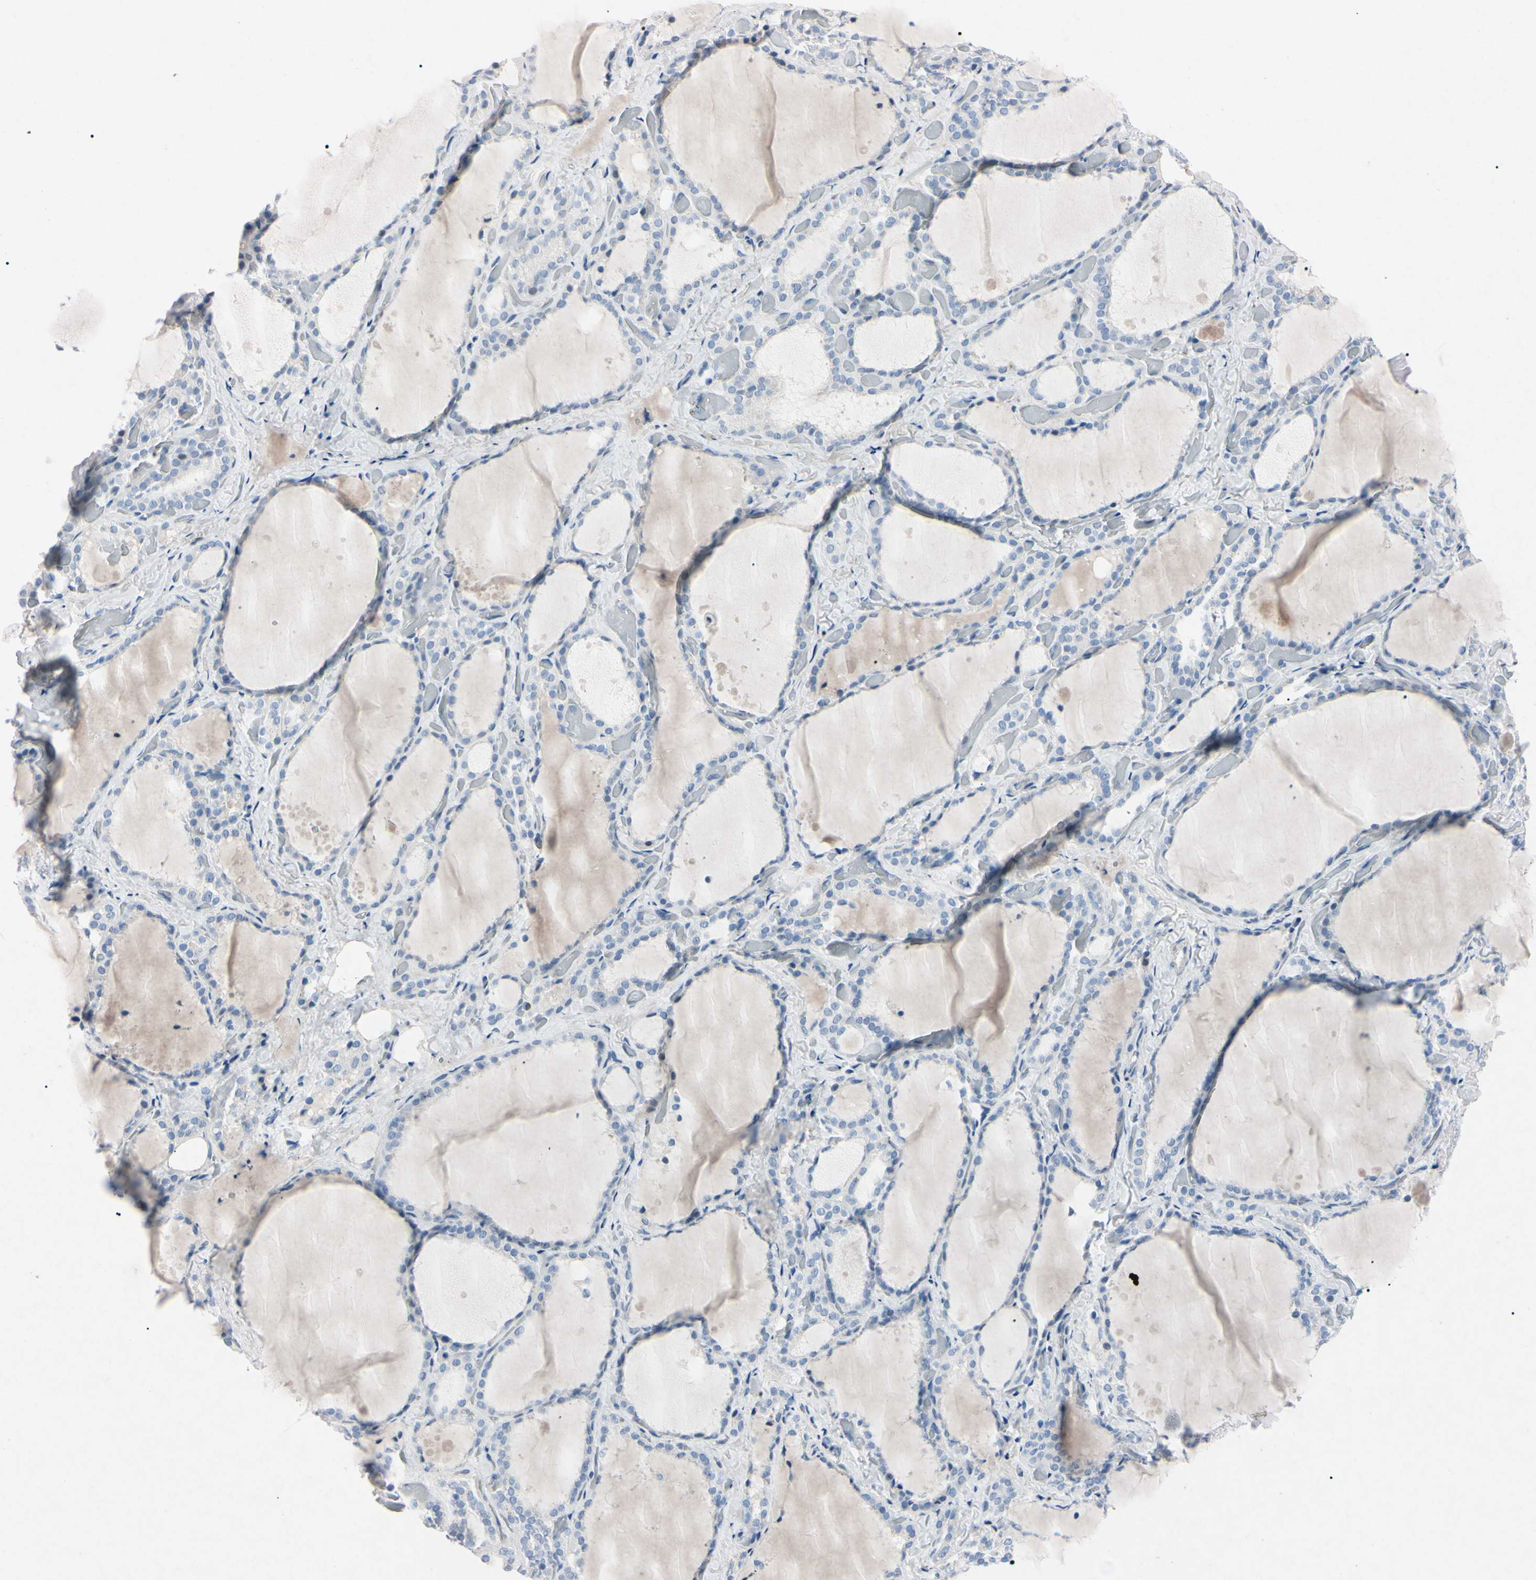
{"staining": {"intensity": "negative", "quantity": "none", "location": "none"}, "tissue": "thyroid gland", "cell_type": "Glandular cells", "image_type": "normal", "snomed": [{"axis": "morphology", "description": "Normal tissue, NOS"}, {"axis": "topography", "description": "Thyroid gland"}], "caption": "This is a photomicrograph of immunohistochemistry (IHC) staining of unremarkable thyroid gland, which shows no staining in glandular cells.", "gene": "ELN", "patient": {"sex": "female", "age": 44}}